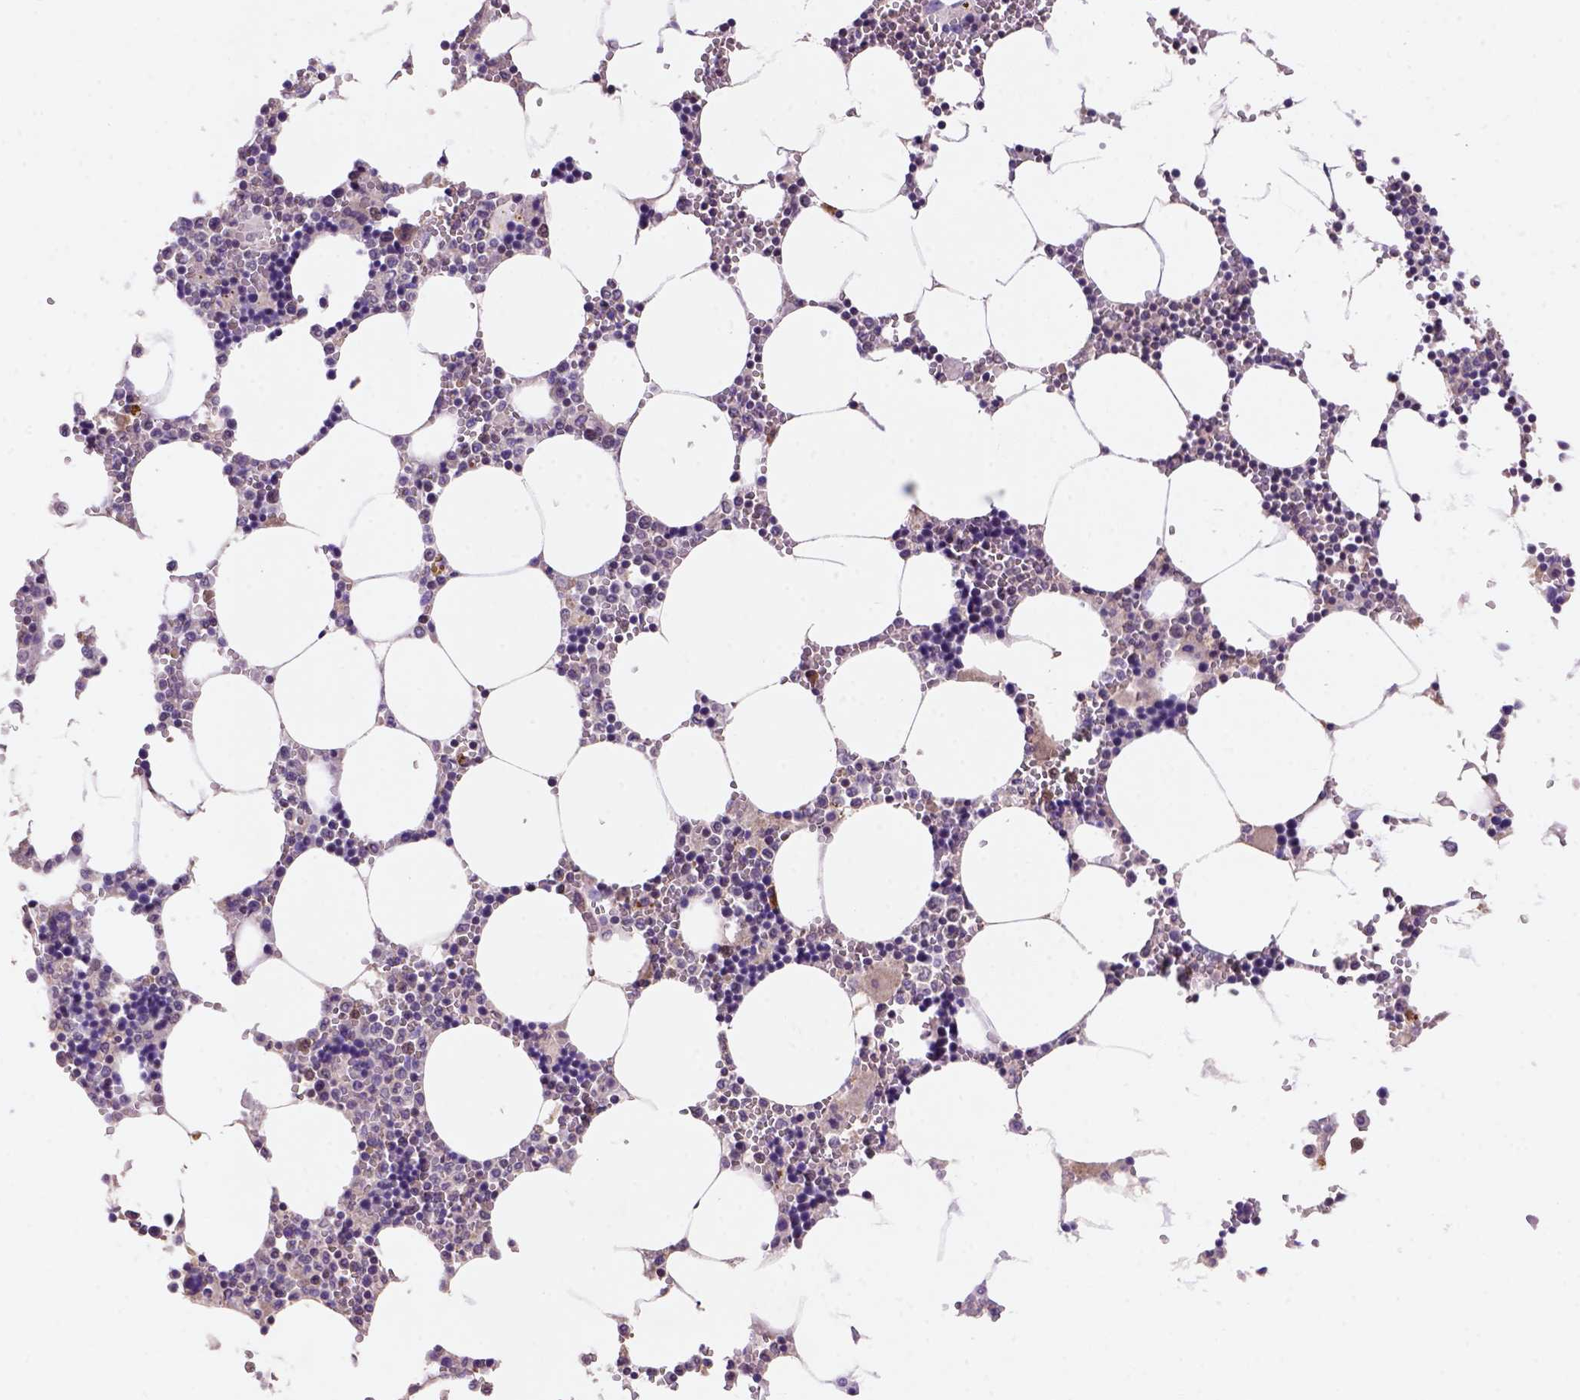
{"staining": {"intensity": "weak", "quantity": "25%-75%", "location": "cytoplasmic/membranous"}, "tissue": "bone marrow", "cell_type": "Hematopoietic cells", "image_type": "normal", "snomed": [{"axis": "morphology", "description": "Normal tissue, NOS"}, {"axis": "topography", "description": "Bone marrow"}], "caption": "An immunohistochemistry (IHC) photomicrograph of normal tissue is shown. Protein staining in brown labels weak cytoplasmic/membranous positivity in bone marrow within hematopoietic cells.", "gene": "SCML4", "patient": {"sex": "male", "age": 54}}